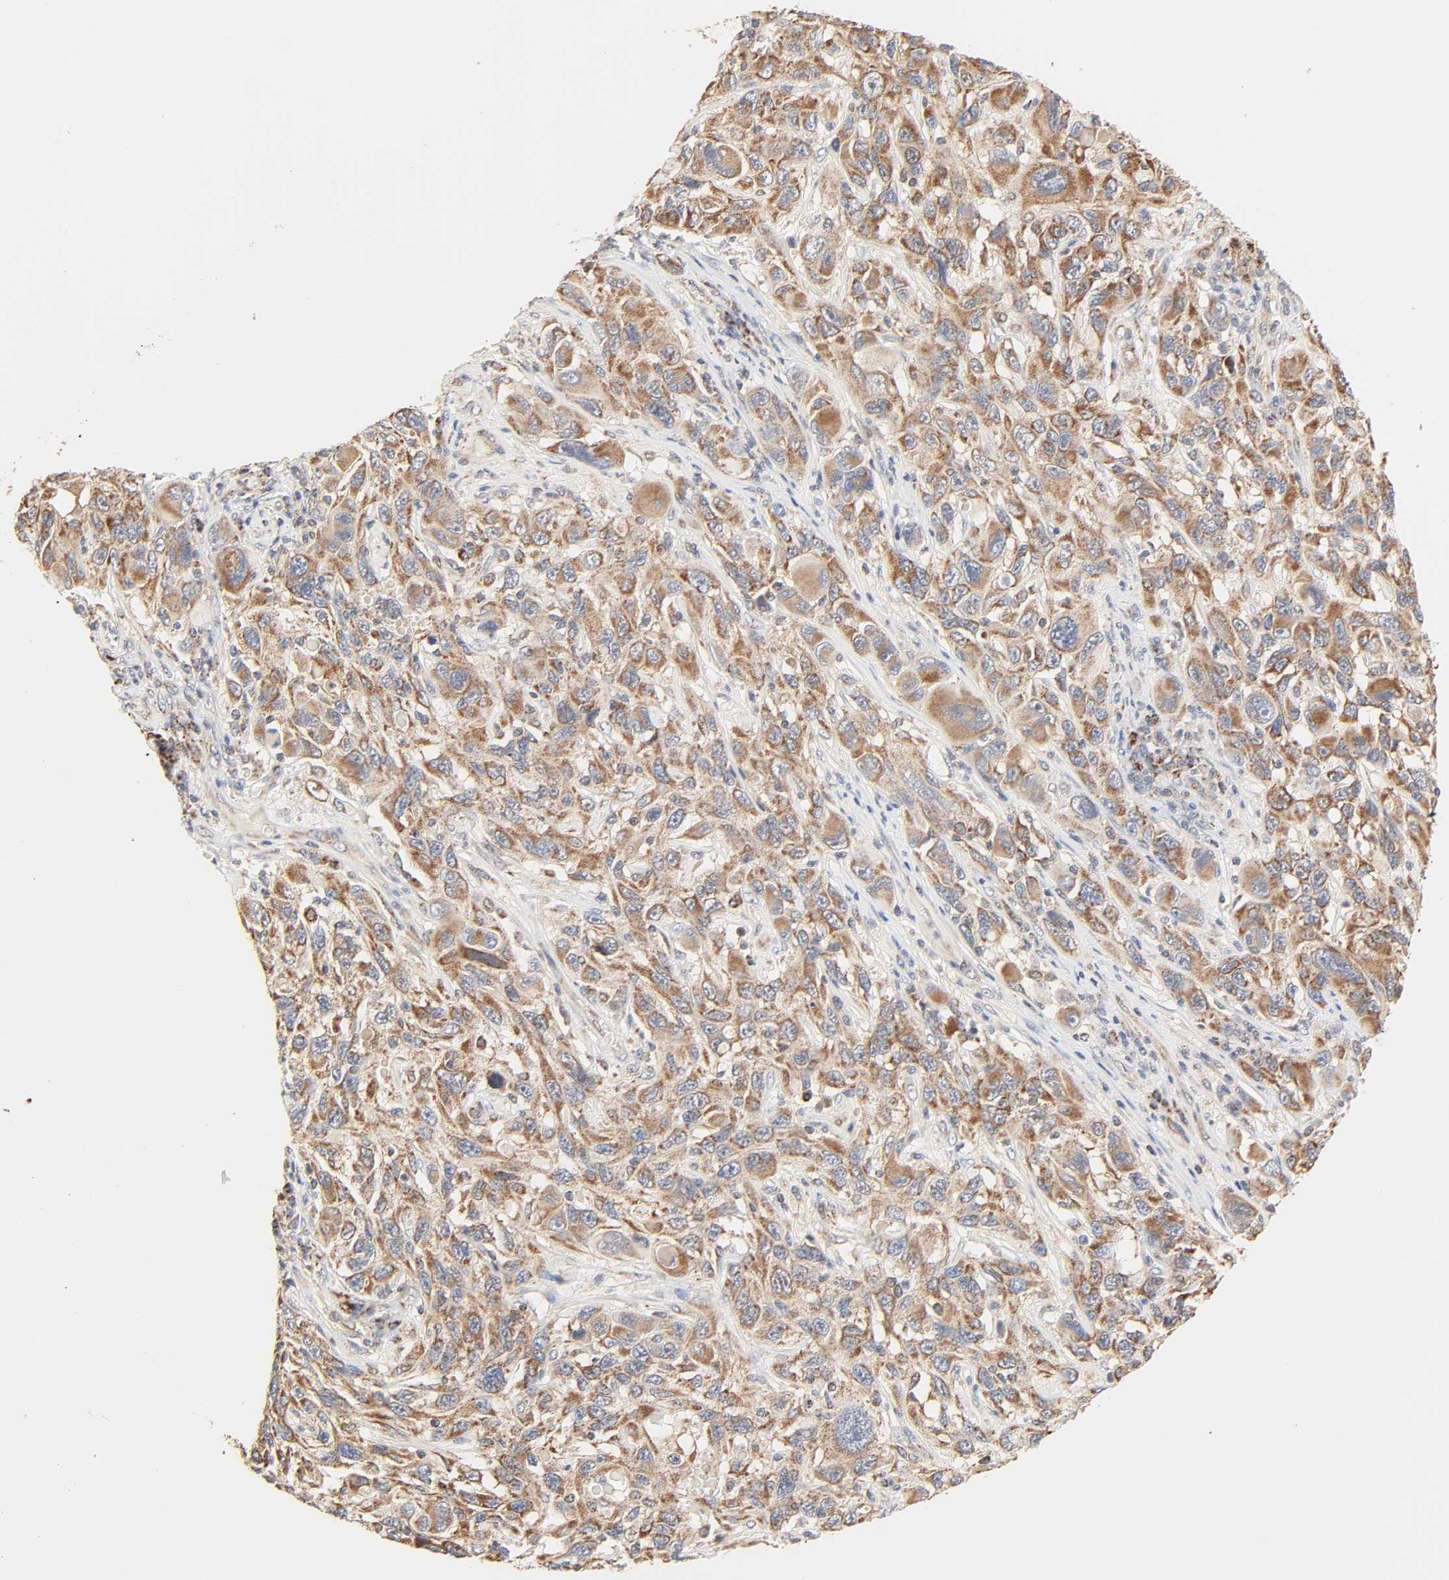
{"staining": {"intensity": "moderate", "quantity": ">75%", "location": "cytoplasmic/membranous"}, "tissue": "melanoma", "cell_type": "Tumor cells", "image_type": "cancer", "snomed": [{"axis": "morphology", "description": "Malignant melanoma, NOS"}, {"axis": "topography", "description": "Skin"}], "caption": "This is a micrograph of IHC staining of malignant melanoma, which shows moderate positivity in the cytoplasmic/membranous of tumor cells.", "gene": "ZMAT5", "patient": {"sex": "male", "age": 53}}